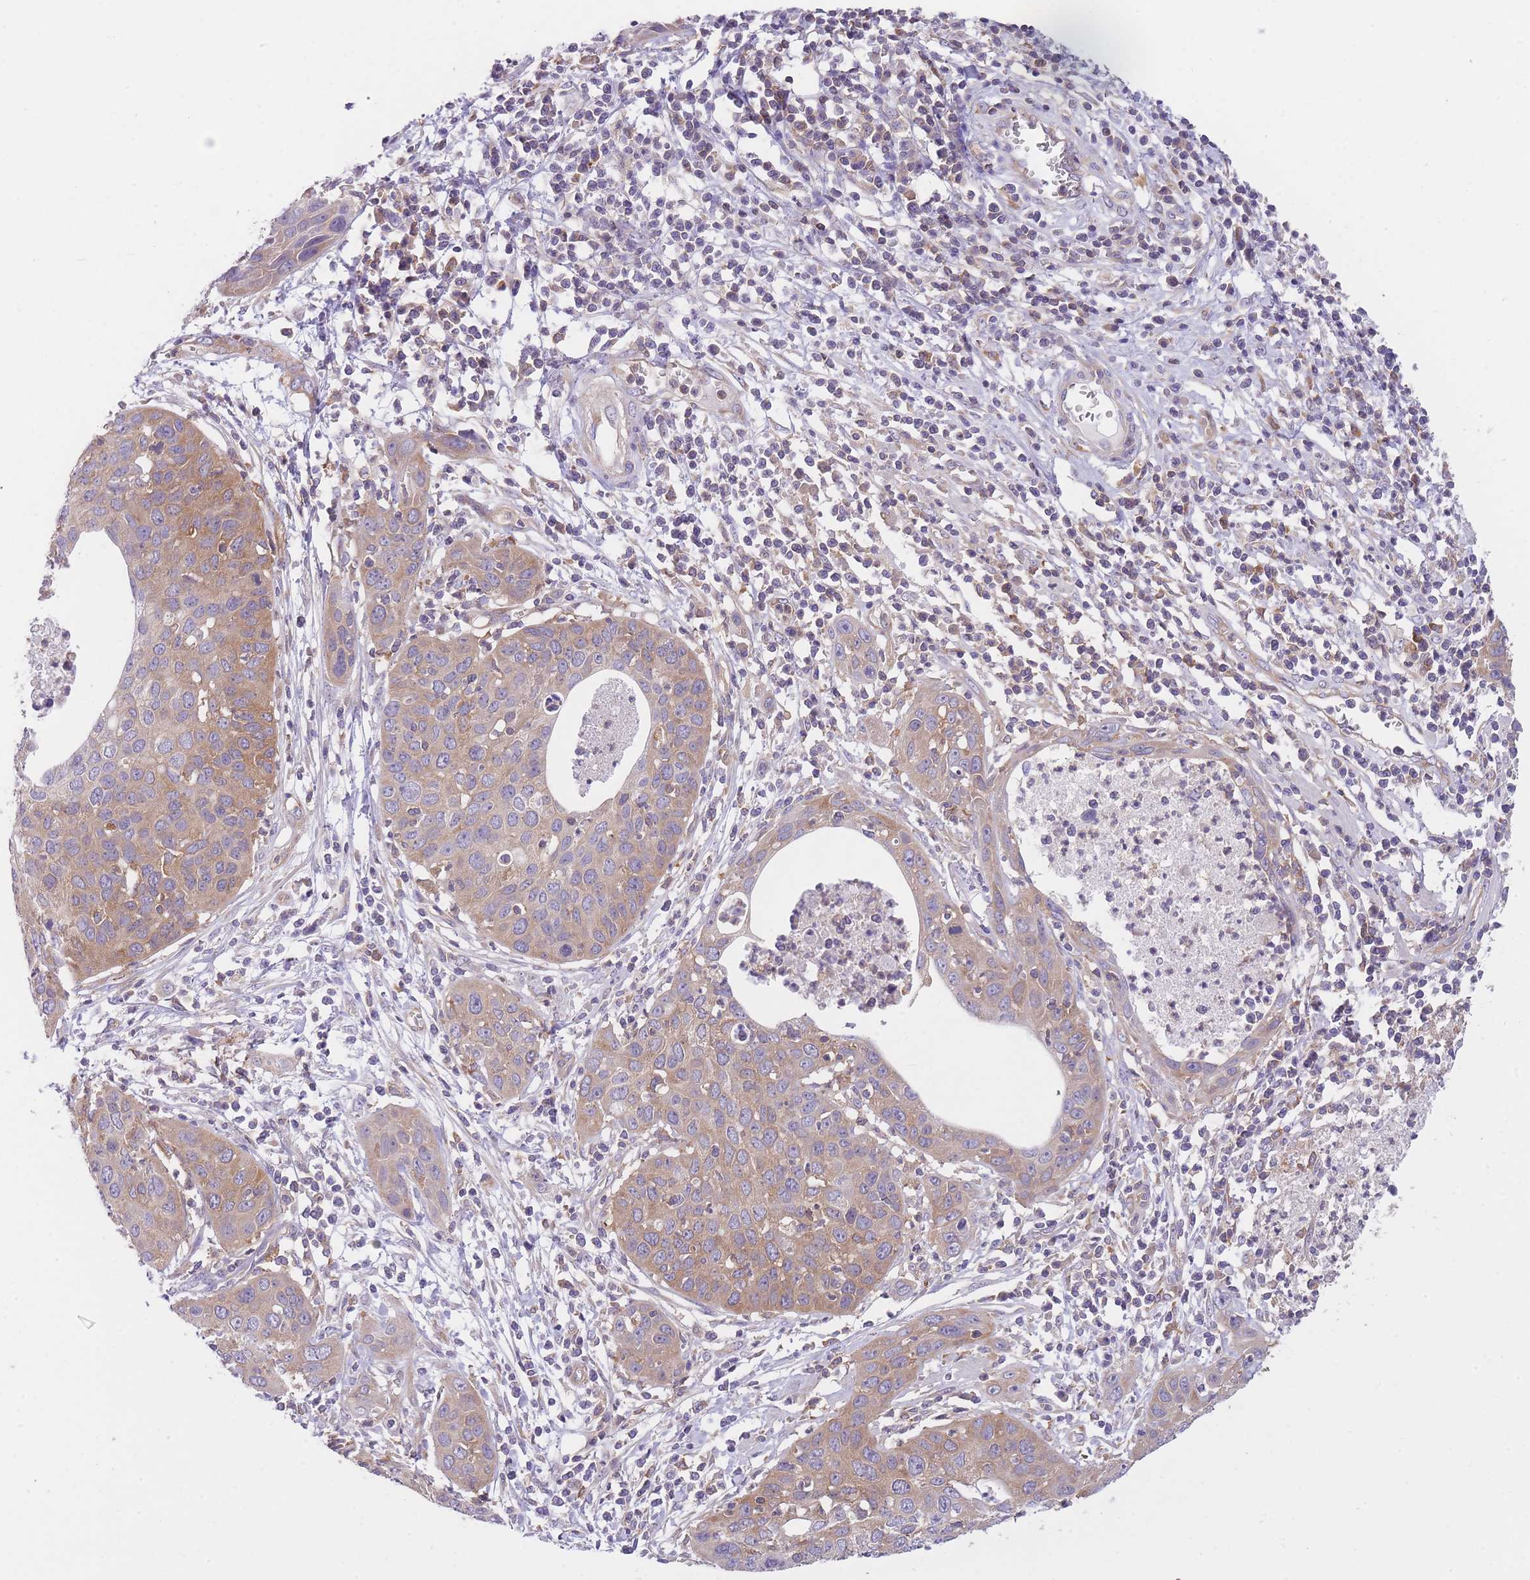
{"staining": {"intensity": "weak", "quantity": "25%-75%", "location": "cytoplasmic/membranous"}, "tissue": "cervical cancer", "cell_type": "Tumor cells", "image_type": "cancer", "snomed": [{"axis": "morphology", "description": "Squamous cell carcinoma, NOS"}, {"axis": "topography", "description": "Cervix"}], "caption": "Immunohistochemical staining of human cervical cancer shows low levels of weak cytoplasmic/membranous staining in approximately 25%-75% of tumor cells. (Stains: DAB (3,3'-diaminobenzidine) in brown, nuclei in blue, Microscopy: brightfield microscopy at high magnification).", "gene": "PRKAR1A", "patient": {"sex": "female", "age": 36}}